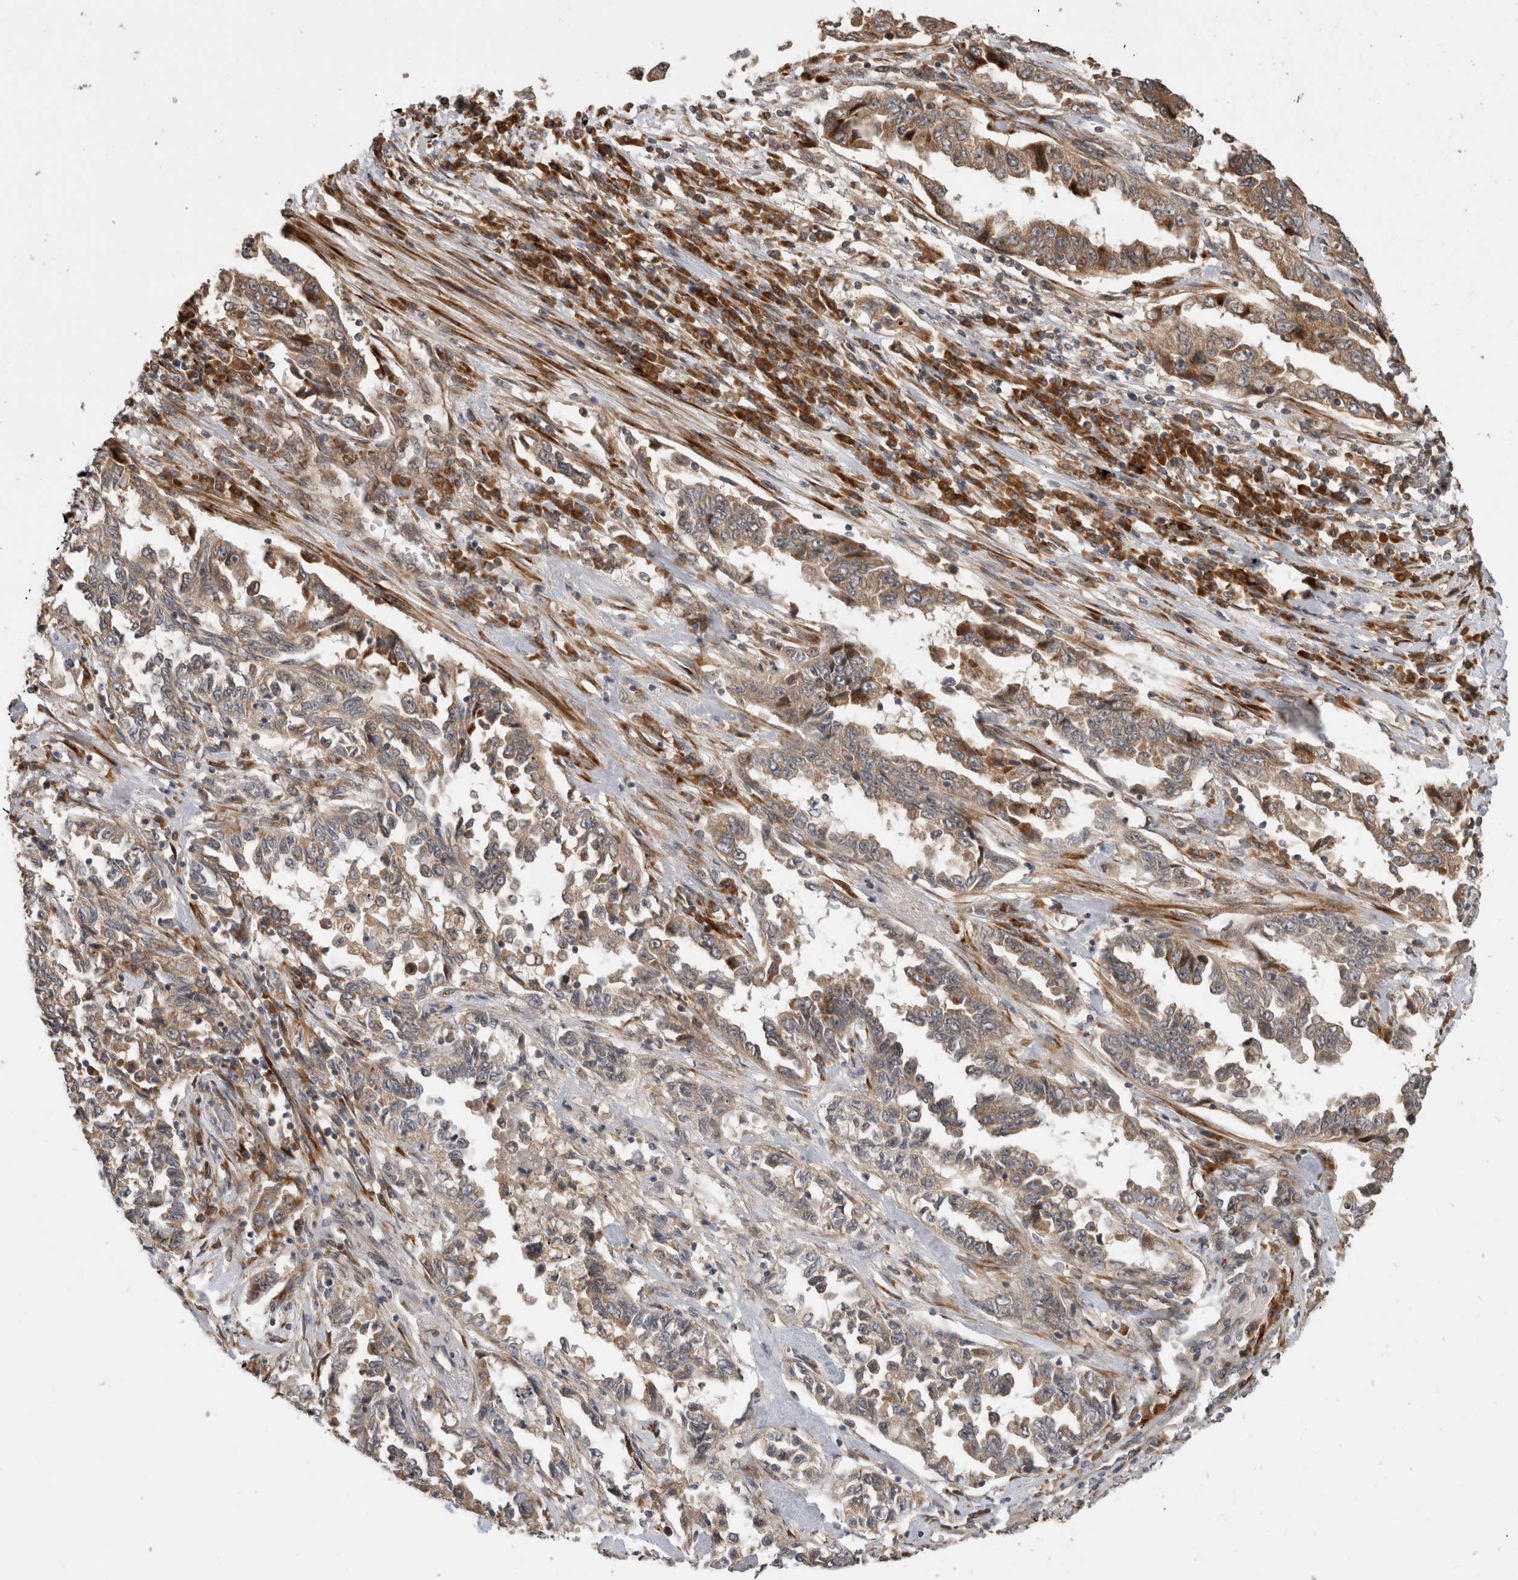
{"staining": {"intensity": "moderate", "quantity": "25%-75%", "location": "cytoplasmic/membranous"}, "tissue": "lung cancer", "cell_type": "Tumor cells", "image_type": "cancer", "snomed": [{"axis": "morphology", "description": "Adenocarcinoma, NOS"}, {"axis": "topography", "description": "Lung"}], "caption": "DAB (3,3'-diaminobenzidine) immunohistochemical staining of lung cancer (adenocarcinoma) exhibits moderate cytoplasmic/membranous protein positivity in about 25%-75% of tumor cells.", "gene": "PCDHB15", "patient": {"sex": "female", "age": 51}}